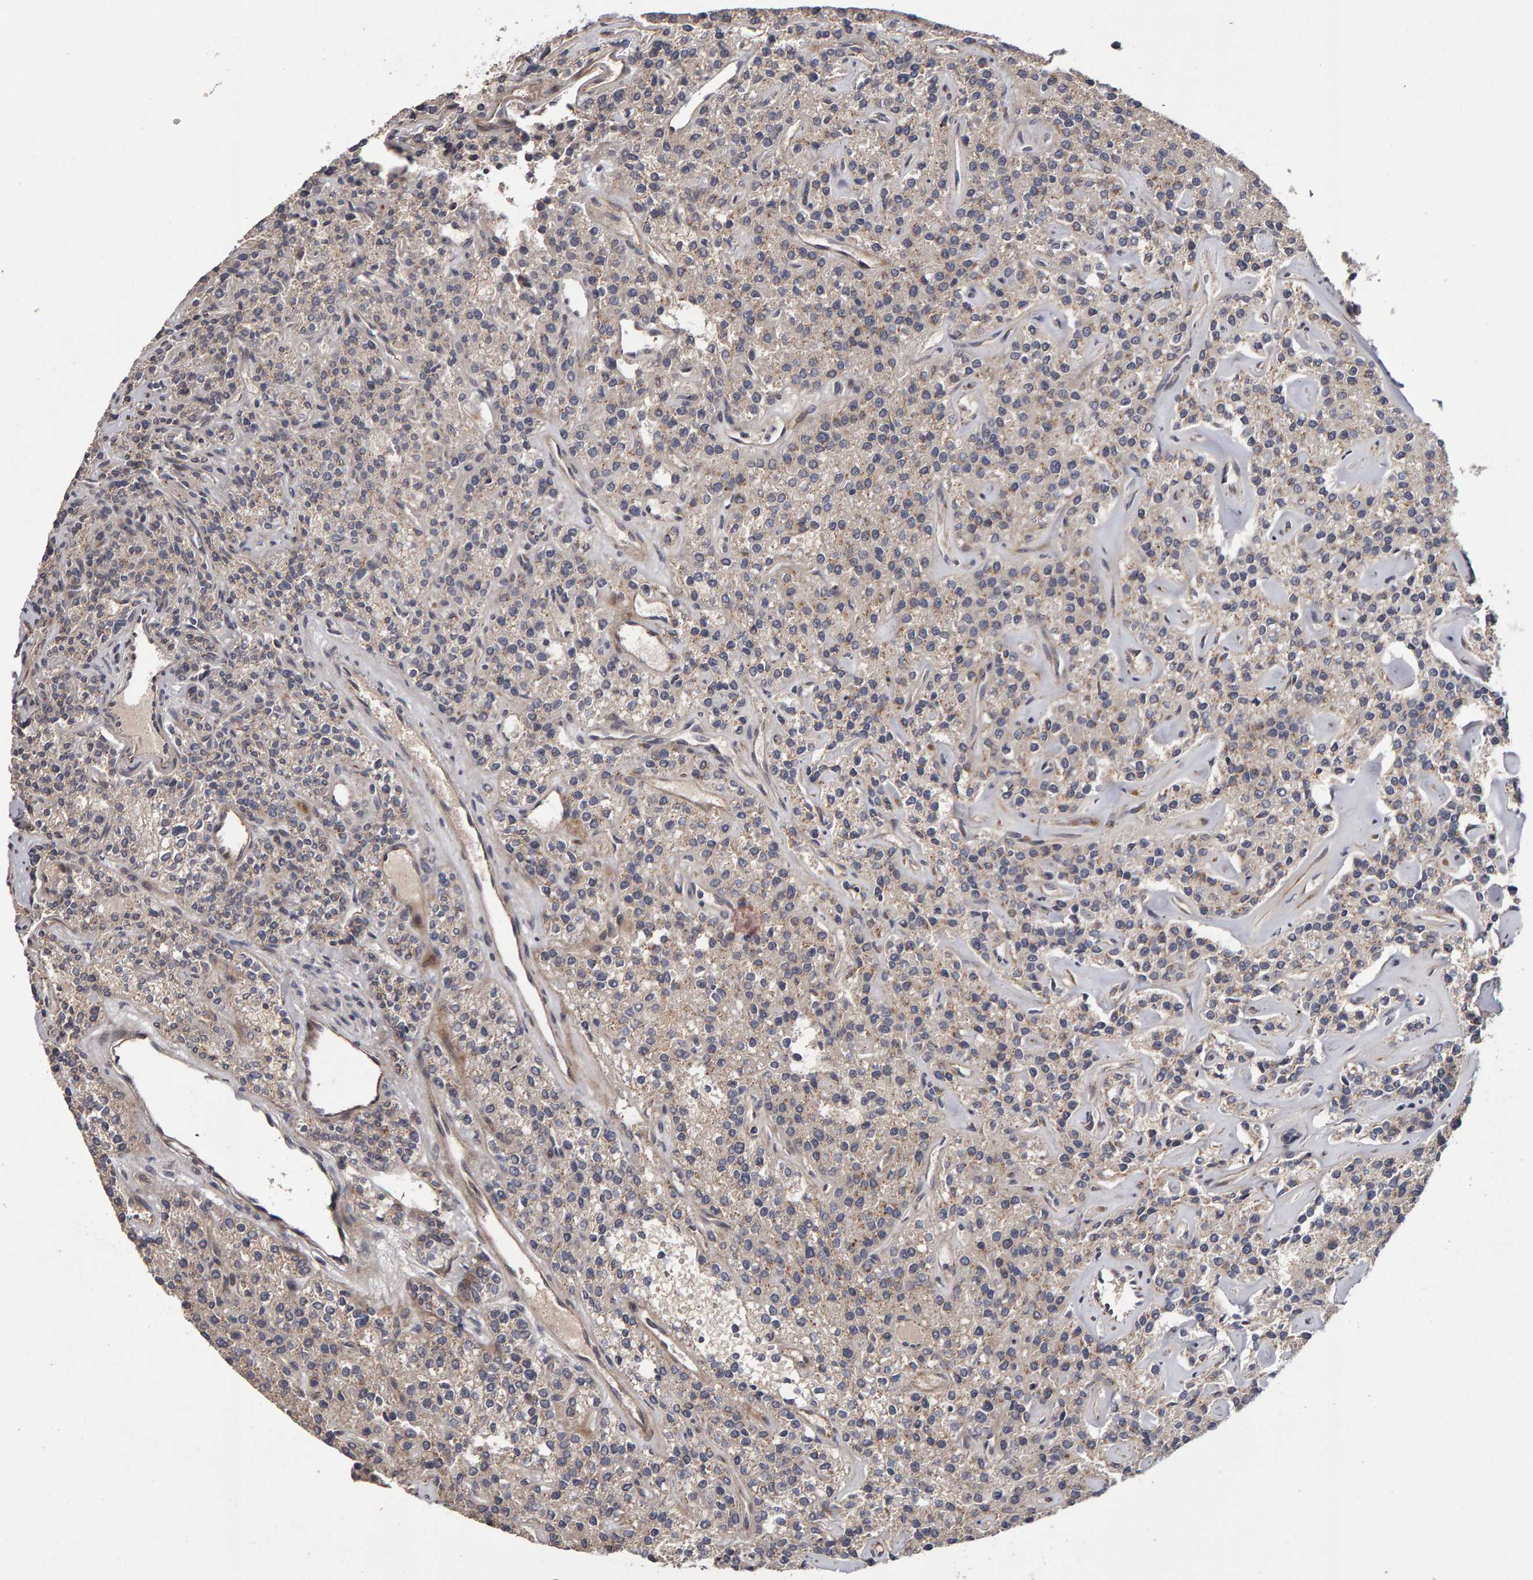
{"staining": {"intensity": "moderate", "quantity": "25%-75%", "location": "cytoplasmic/membranous"}, "tissue": "parathyroid gland", "cell_type": "Glandular cells", "image_type": "normal", "snomed": [{"axis": "morphology", "description": "Normal tissue, NOS"}, {"axis": "topography", "description": "Parathyroid gland"}], "caption": "Immunohistochemistry (IHC) image of benign parathyroid gland: parathyroid gland stained using immunohistochemistry reveals medium levels of moderate protein expression localized specifically in the cytoplasmic/membranous of glandular cells, appearing as a cytoplasmic/membranous brown color.", "gene": "CANT1", "patient": {"sex": "male", "age": 46}}